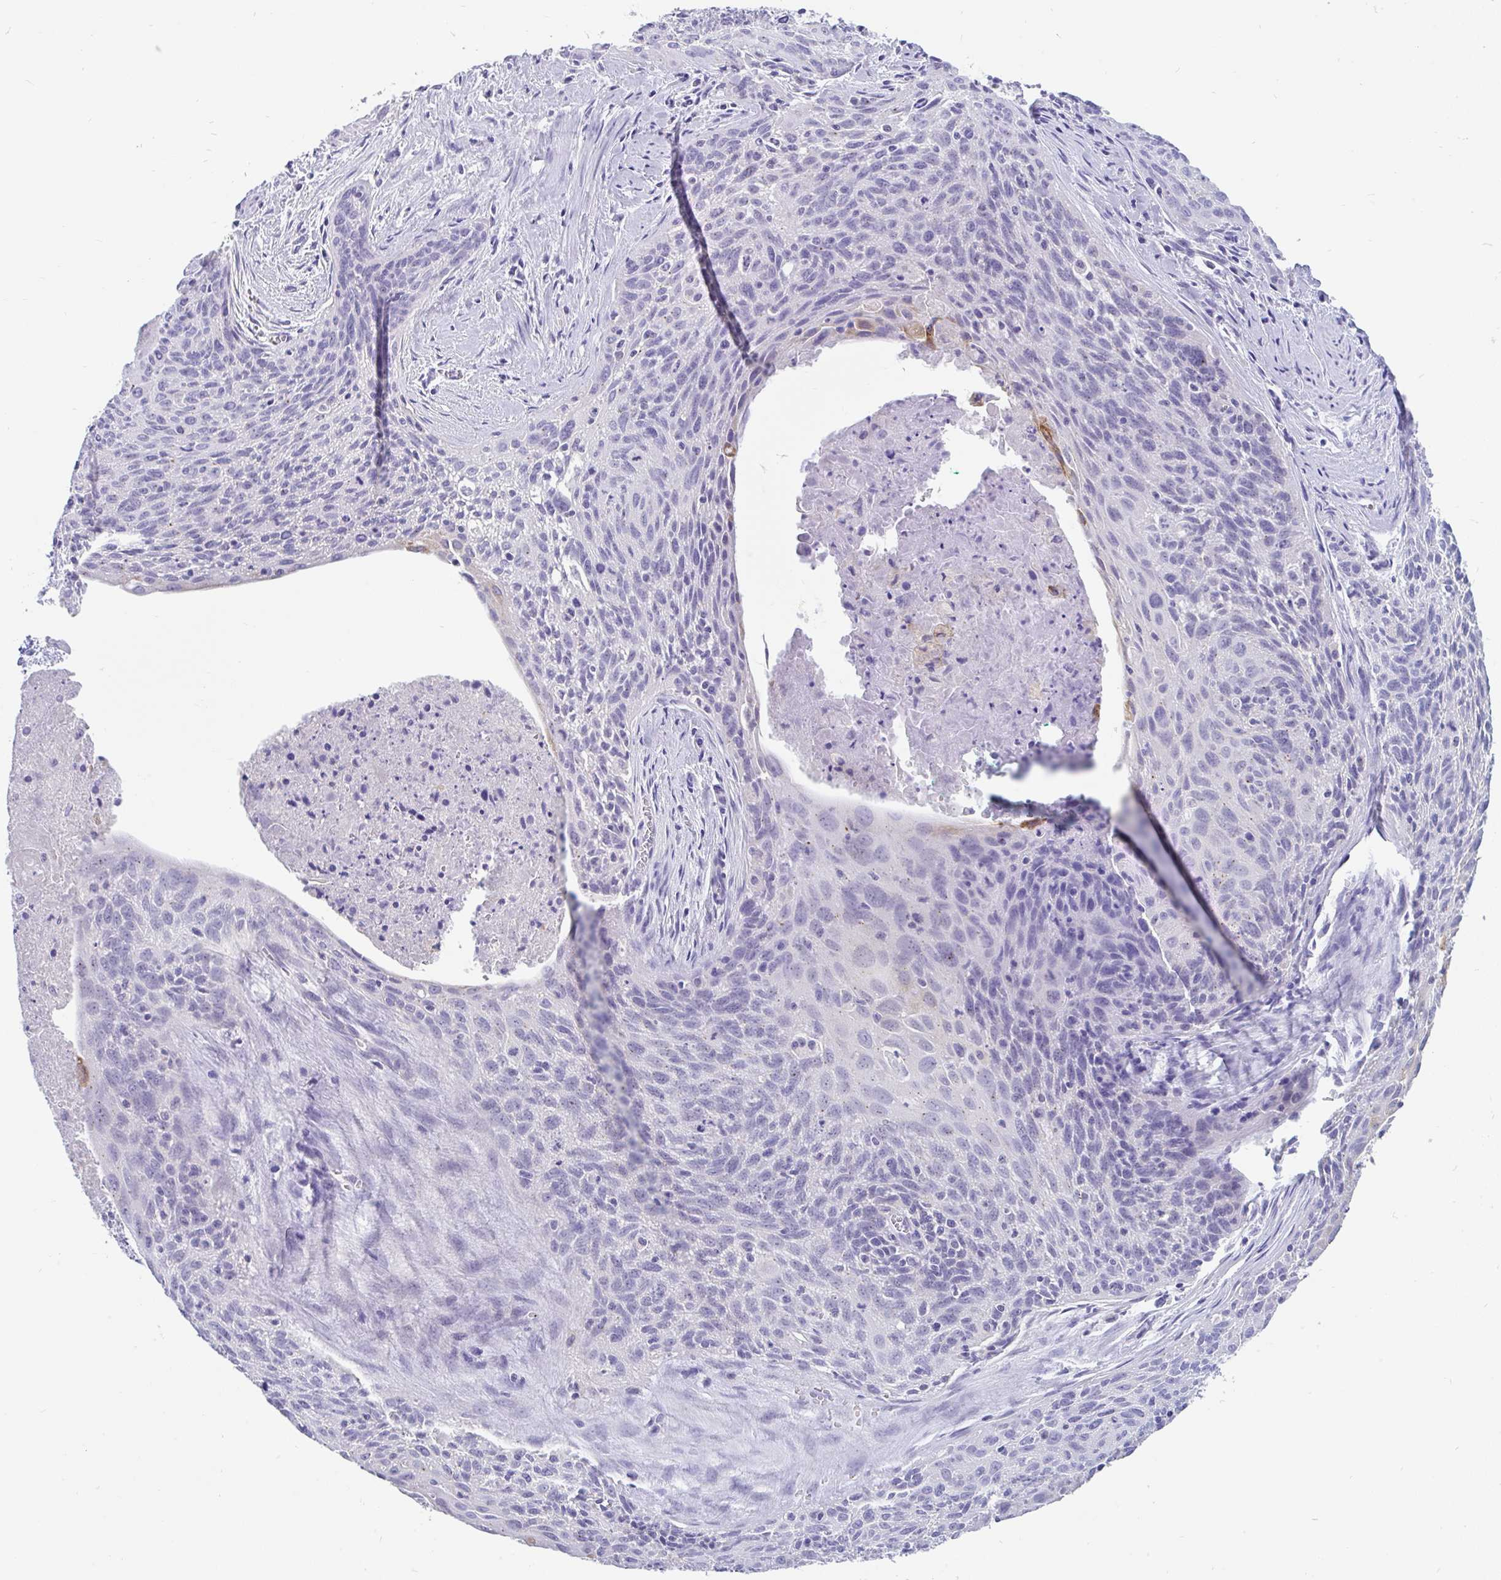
{"staining": {"intensity": "negative", "quantity": "none", "location": "none"}, "tissue": "cervical cancer", "cell_type": "Tumor cells", "image_type": "cancer", "snomed": [{"axis": "morphology", "description": "Squamous cell carcinoma, NOS"}, {"axis": "topography", "description": "Cervix"}], "caption": "Immunohistochemistry photomicrograph of neoplastic tissue: human cervical cancer (squamous cell carcinoma) stained with DAB (3,3'-diaminobenzidine) displays no significant protein expression in tumor cells. (Immunohistochemistry (ihc), brightfield microscopy, high magnification).", "gene": "INTS5", "patient": {"sex": "female", "age": 55}}